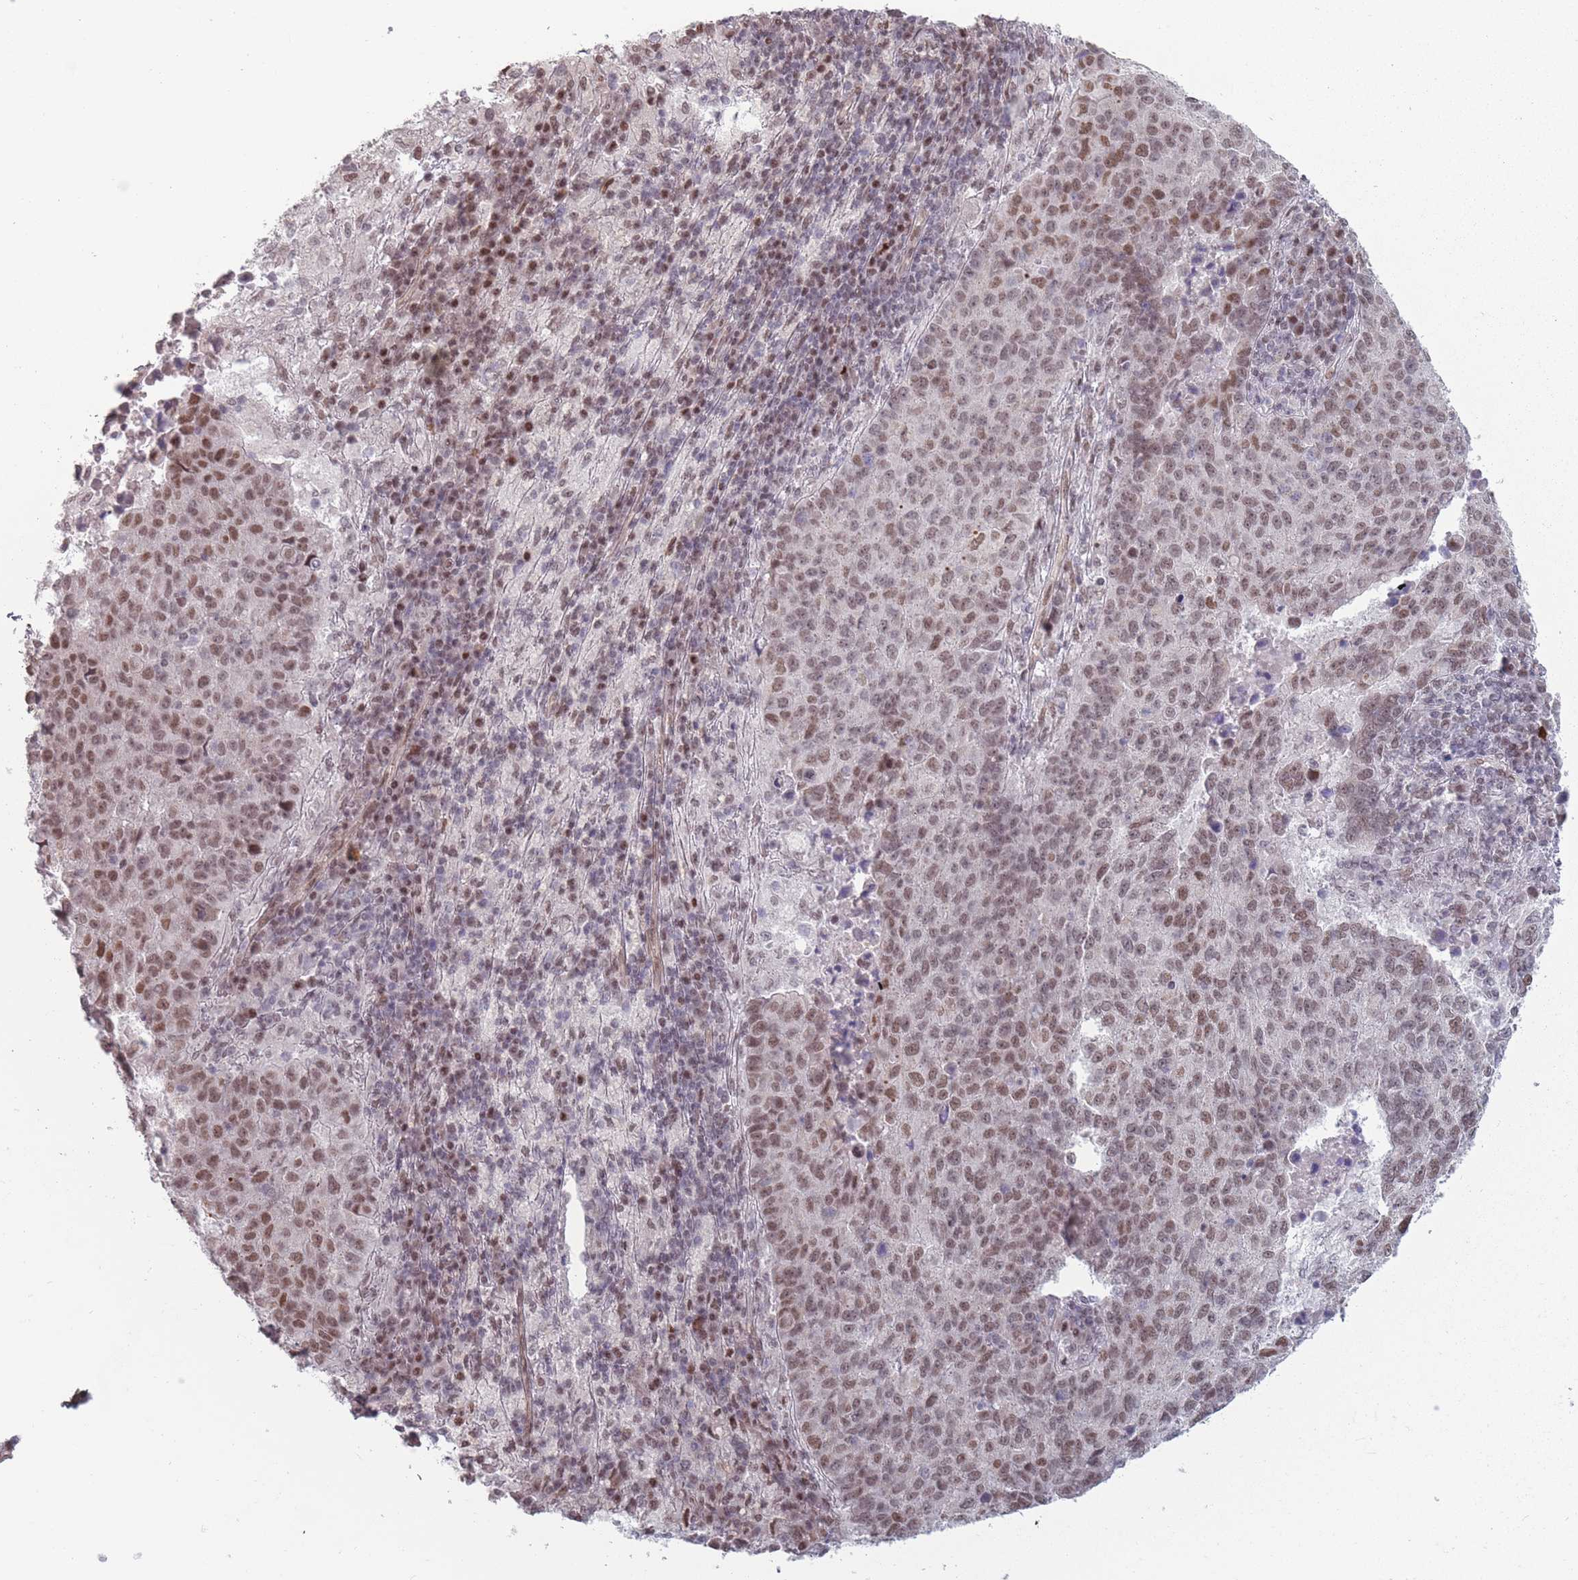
{"staining": {"intensity": "moderate", "quantity": ">75%", "location": "nuclear"}, "tissue": "lung cancer", "cell_type": "Tumor cells", "image_type": "cancer", "snomed": [{"axis": "morphology", "description": "Squamous cell carcinoma, NOS"}, {"axis": "topography", "description": "Lung"}], "caption": "This micrograph displays squamous cell carcinoma (lung) stained with IHC to label a protein in brown. The nuclear of tumor cells show moderate positivity for the protein. Nuclei are counter-stained blue.", "gene": "SH3BGRL2", "patient": {"sex": "male", "age": 73}}